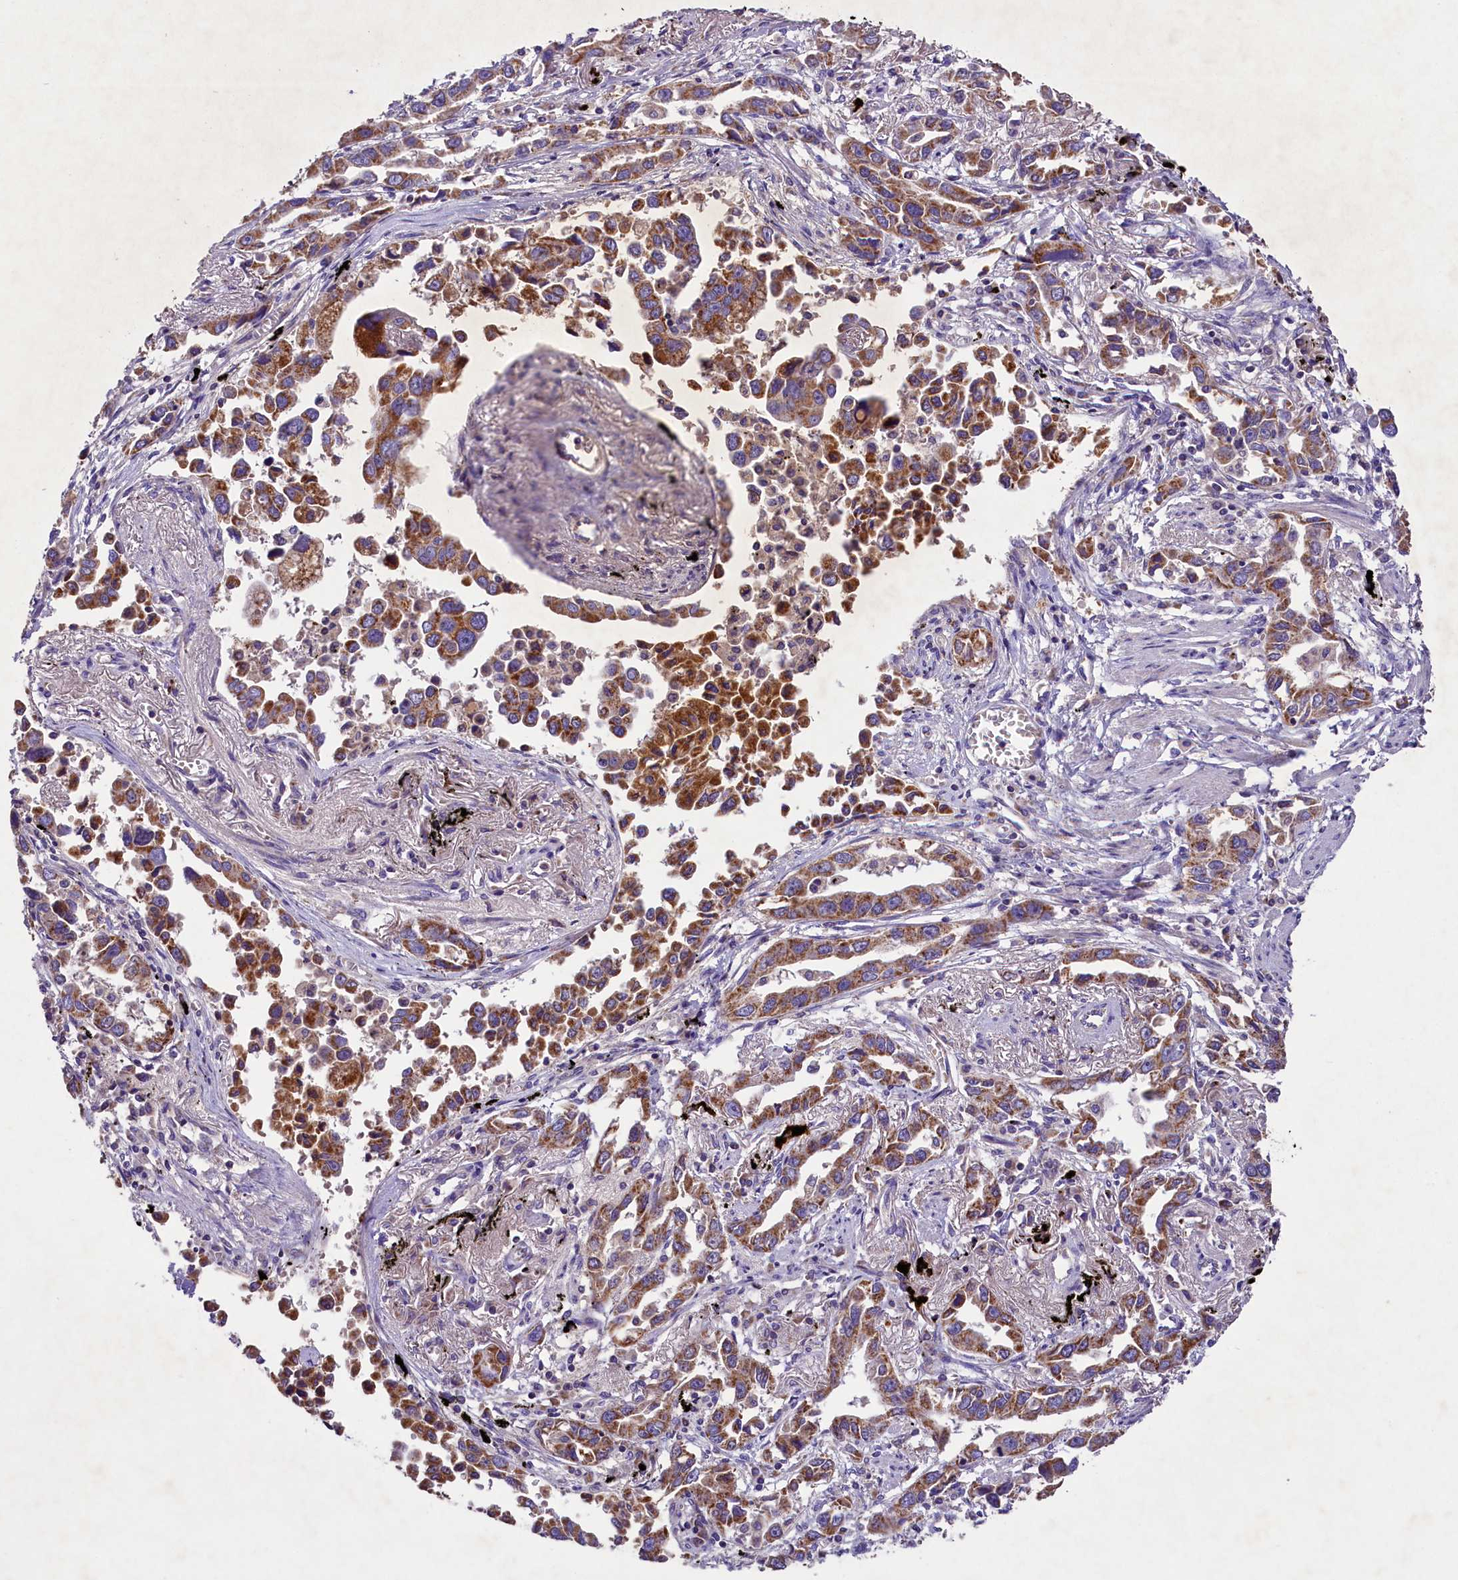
{"staining": {"intensity": "moderate", "quantity": "25%-75%", "location": "cytoplasmic/membranous"}, "tissue": "lung cancer", "cell_type": "Tumor cells", "image_type": "cancer", "snomed": [{"axis": "morphology", "description": "Adenocarcinoma, NOS"}, {"axis": "topography", "description": "Lung"}], "caption": "A histopathology image showing moderate cytoplasmic/membranous staining in approximately 25%-75% of tumor cells in lung cancer (adenocarcinoma), as visualized by brown immunohistochemical staining.", "gene": "PMPCB", "patient": {"sex": "male", "age": 67}}